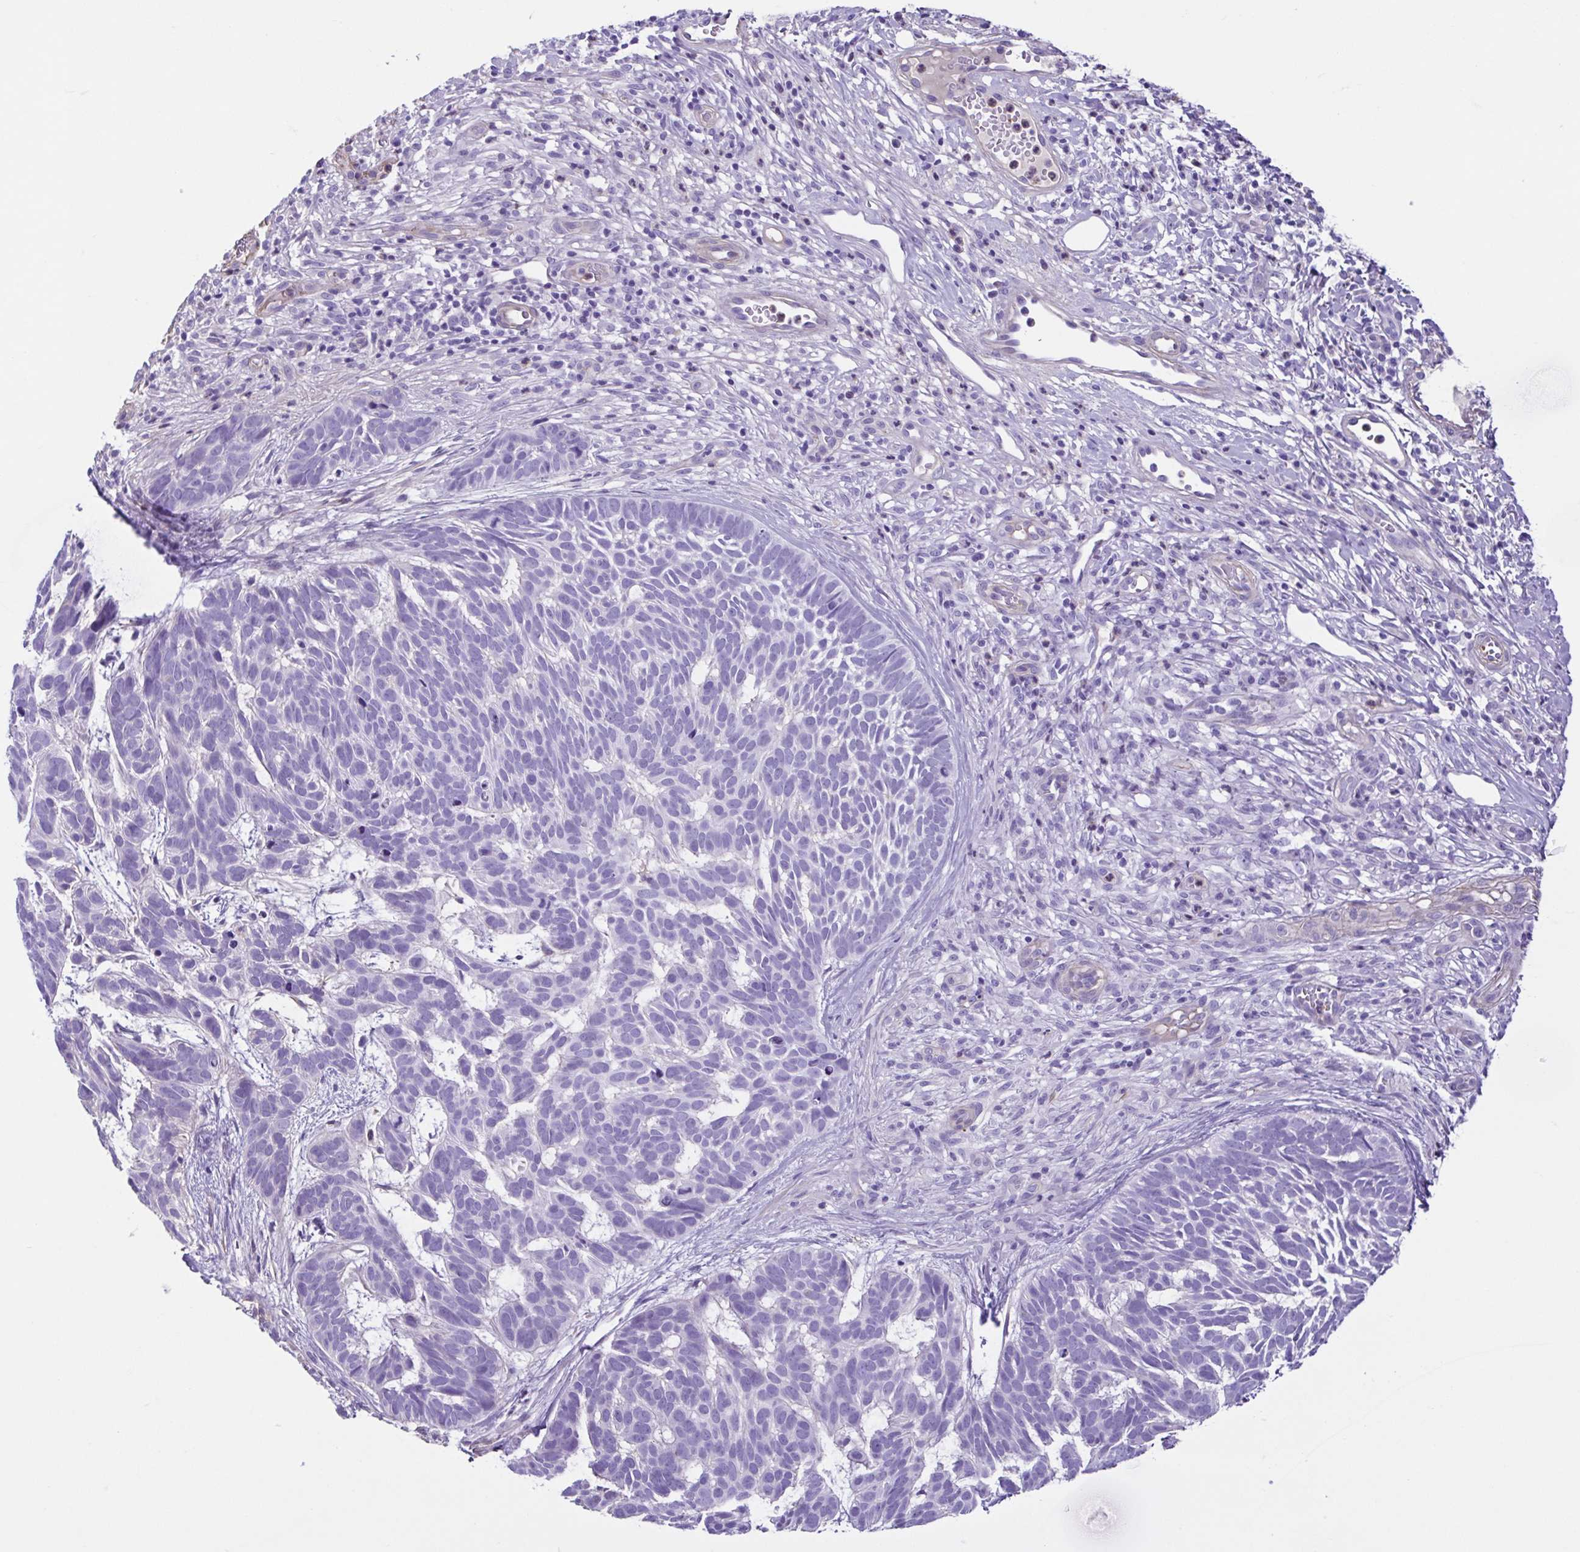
{"staining": {"intensity": "negative", "quantity": "none", "location": "none"}, "tissue": "skin cancer", "cell_type": "Tumor cells", "image_type": "cancer", "snomed": [{"axis": "morphology", "description": "Basal cell carcinoma"}, {"axis": "topography", "description": "Skin"}], "caption": "There is no significant positivity in tumor cells of skin basal cell carcinoma. (DAB immunohistochemistry (IHC), high magnification).", "gene": "CYP11B1", "patient": {"sex": "male", "age": 78}}